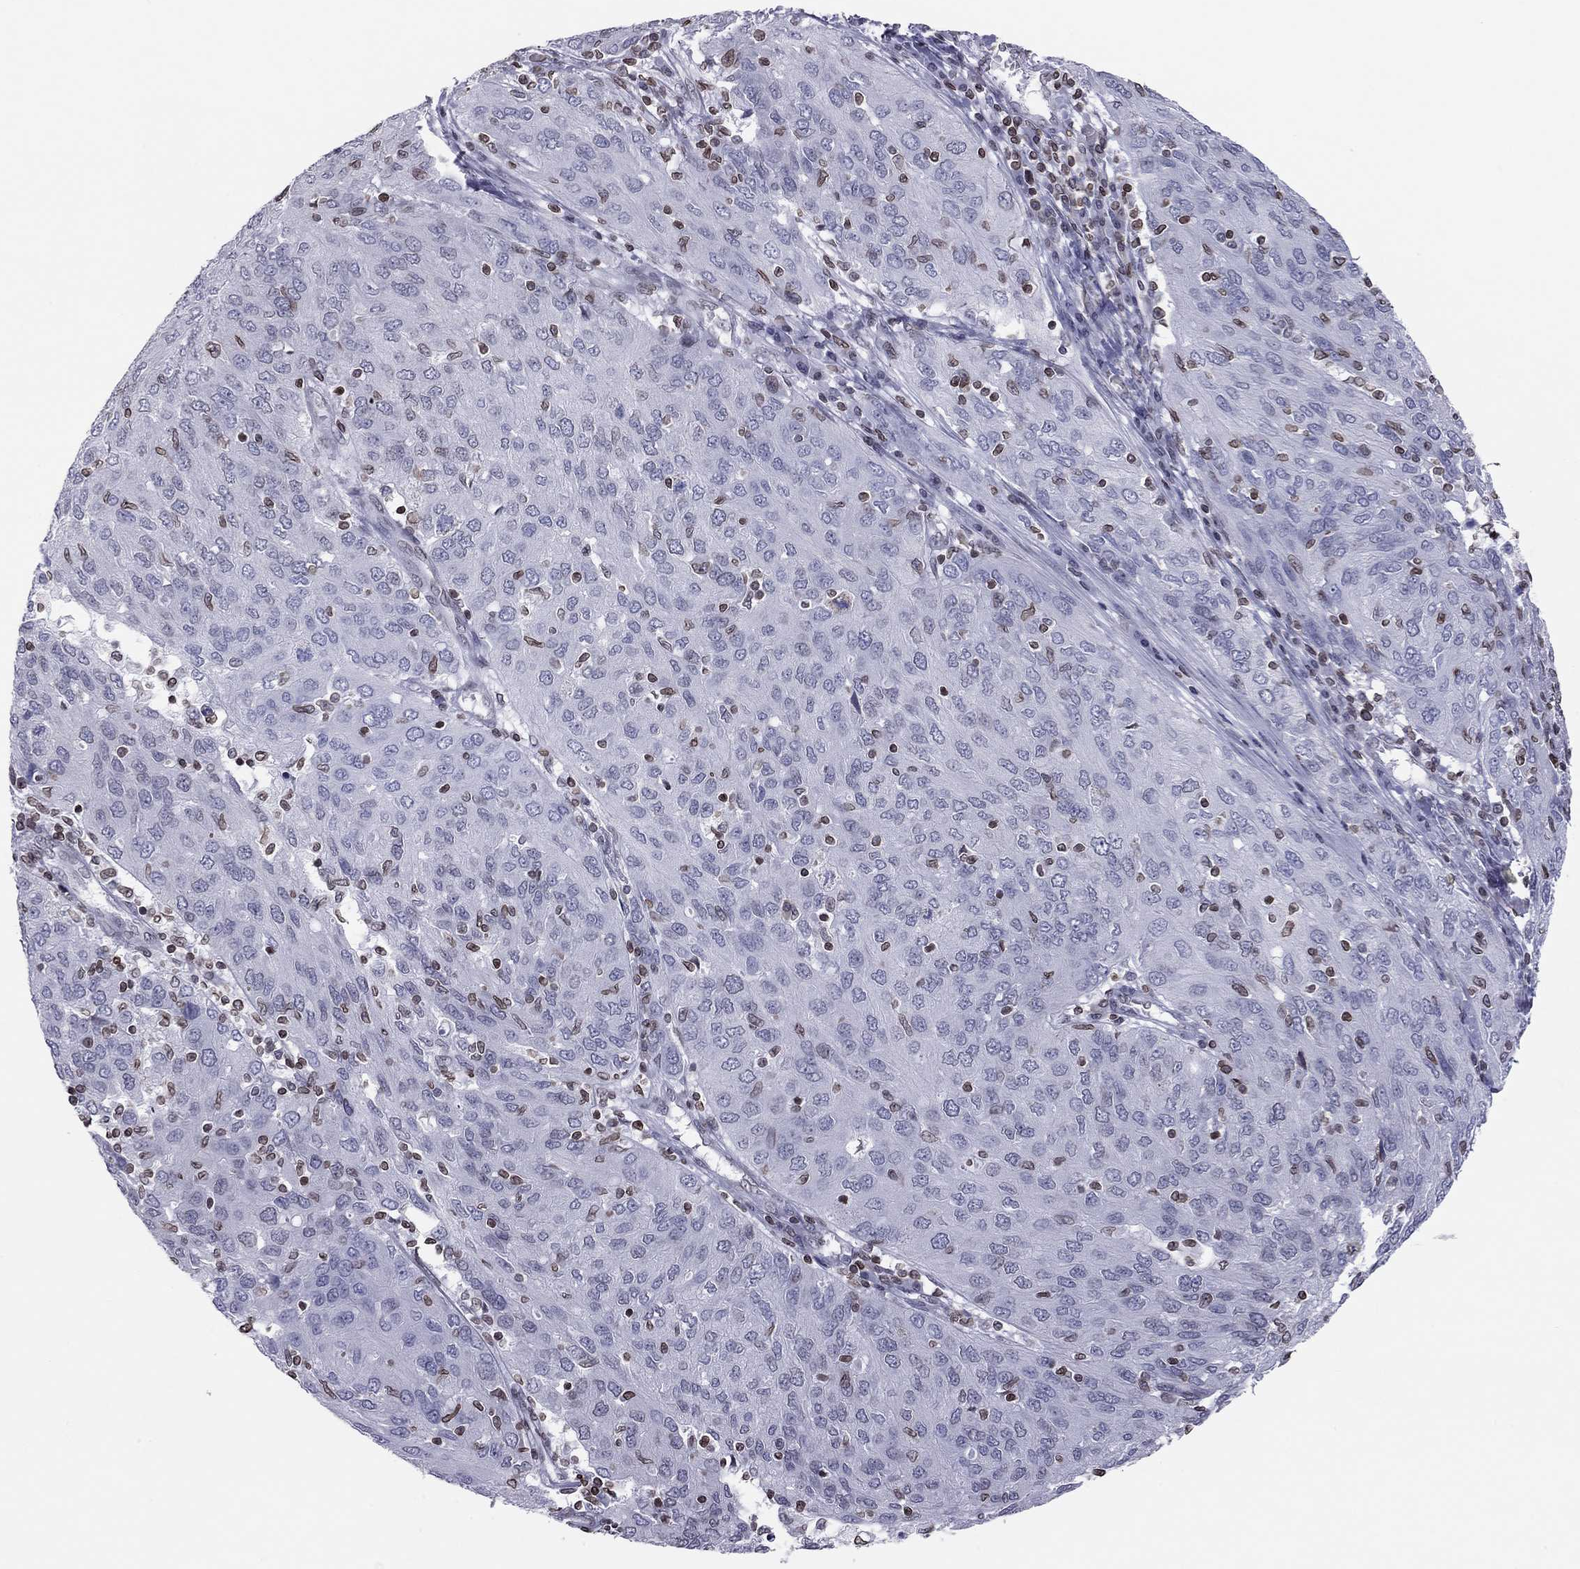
{"staining": {"intensity": "negative", "quantity": "none", "location": "none"}, "tissue": "ovarian cancer", "cell_type": "Tumor cells", "image_type": "cancer", "snomed": [{"axis": "morphology", "description": "Carcinoma, endometroid"}, {"axis": "topography", "description": "Ovary"}], "caption": "Tumor cells are negative for brown protein staining in ovarian cancer (endometroid carcinoma).", "gene": "ESPL1", "patient": {"sex": "female", "age": 50}}